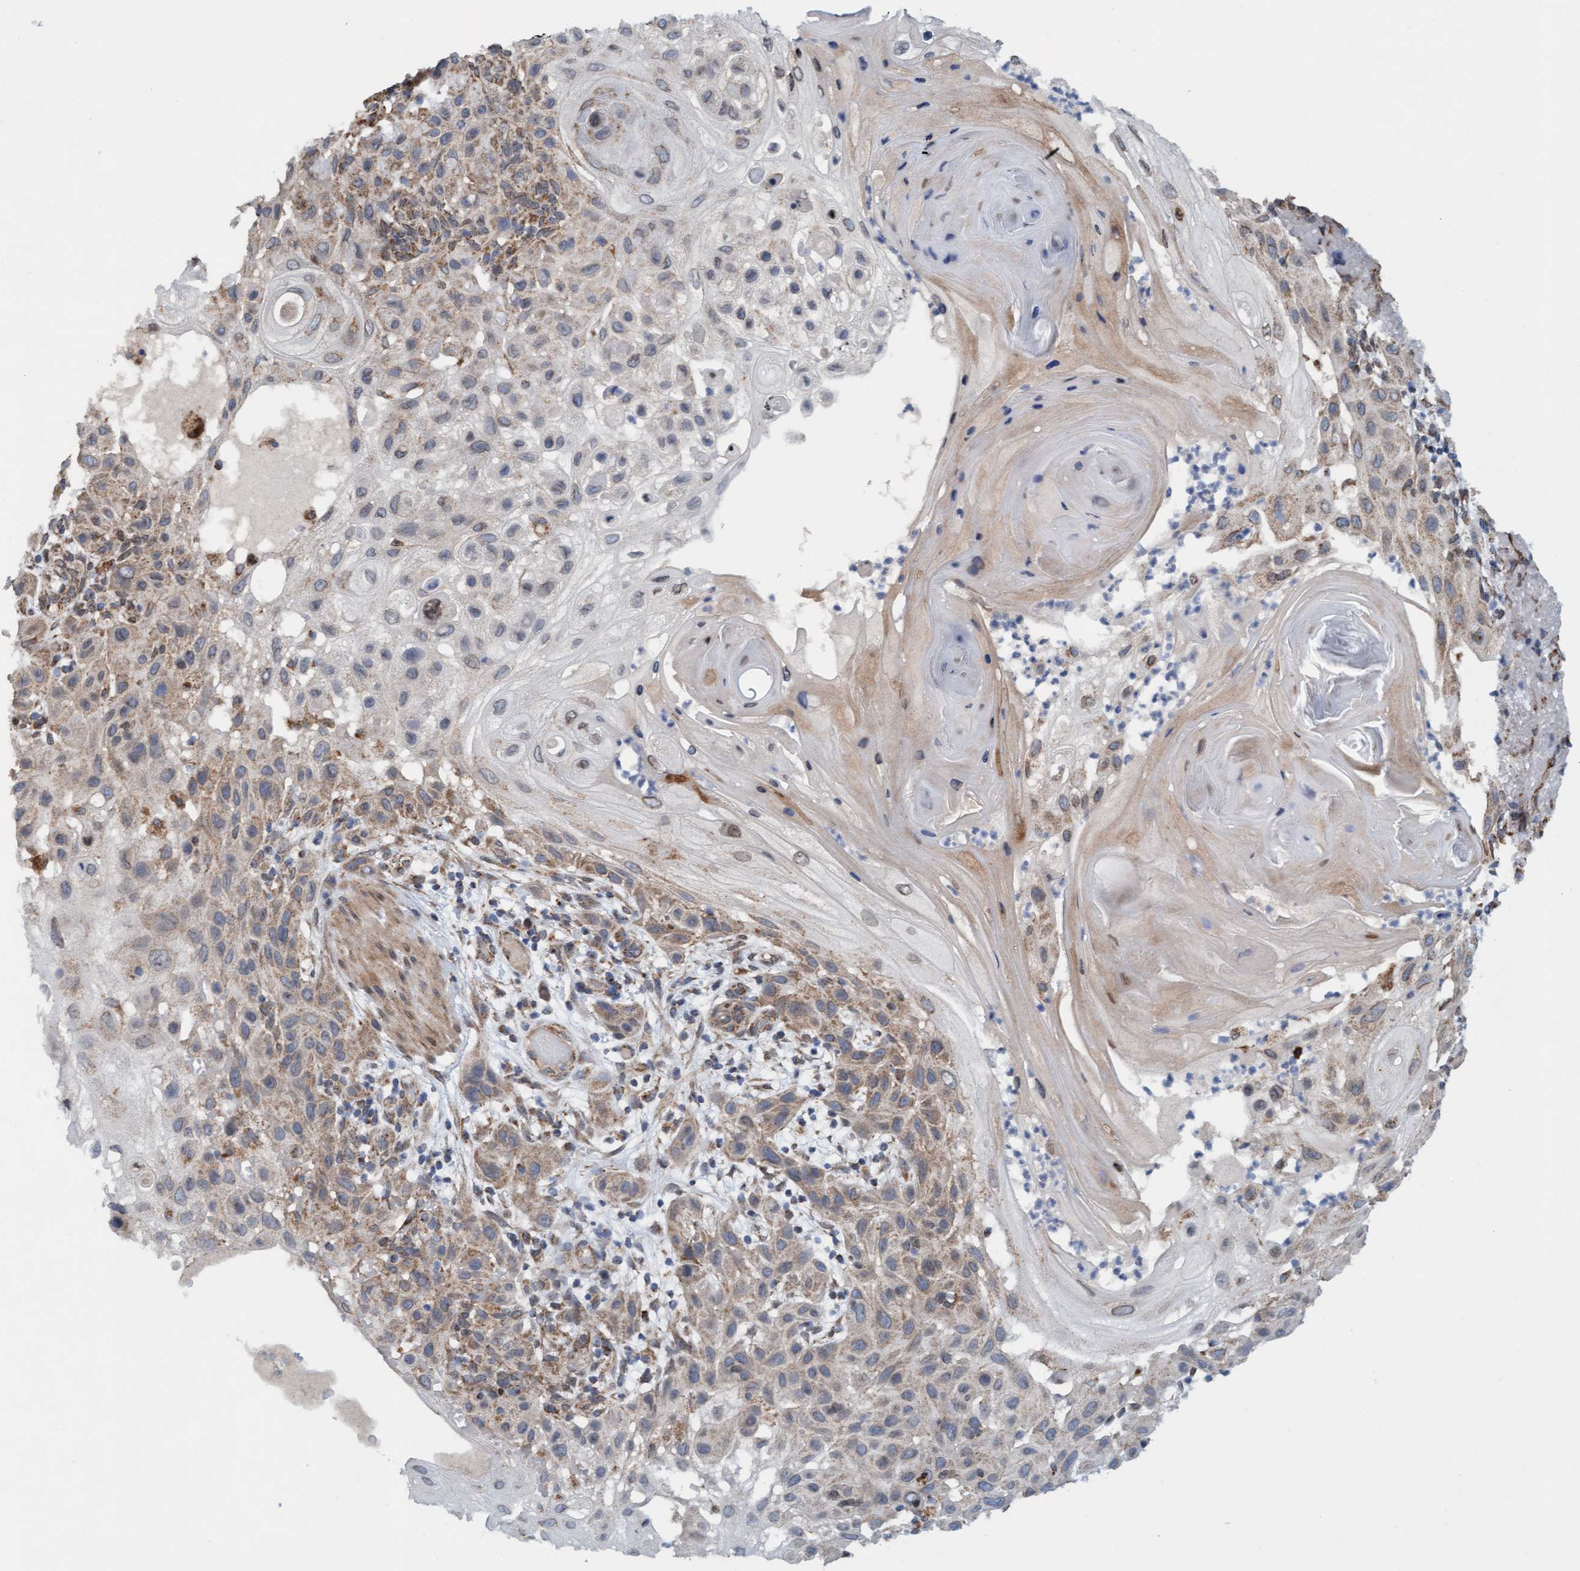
{"staining": {"intensity": "moderate", "quantity": "25%-75%", "location": "cytoplasmic/membranous"}, "tissue": "skin cancer", "cell_type": "Tumor cells", "image_type": "cancer", "snomed": [{"axis": "morphology", "description": "Squamous cell carcinoma, NOS"}, {"axis": "topography", "description": "Skin"}], "caption": "Moderate cytoplasmic/membranous staining is identified in approximately 25%-75% of tumor cells in skin cancer (squamous cell carcinoma). (DAB IHC with brightfield microscopy, high magnification).", "gene": "MRPS23", "patient": {"sex": "female", "age": 96}}